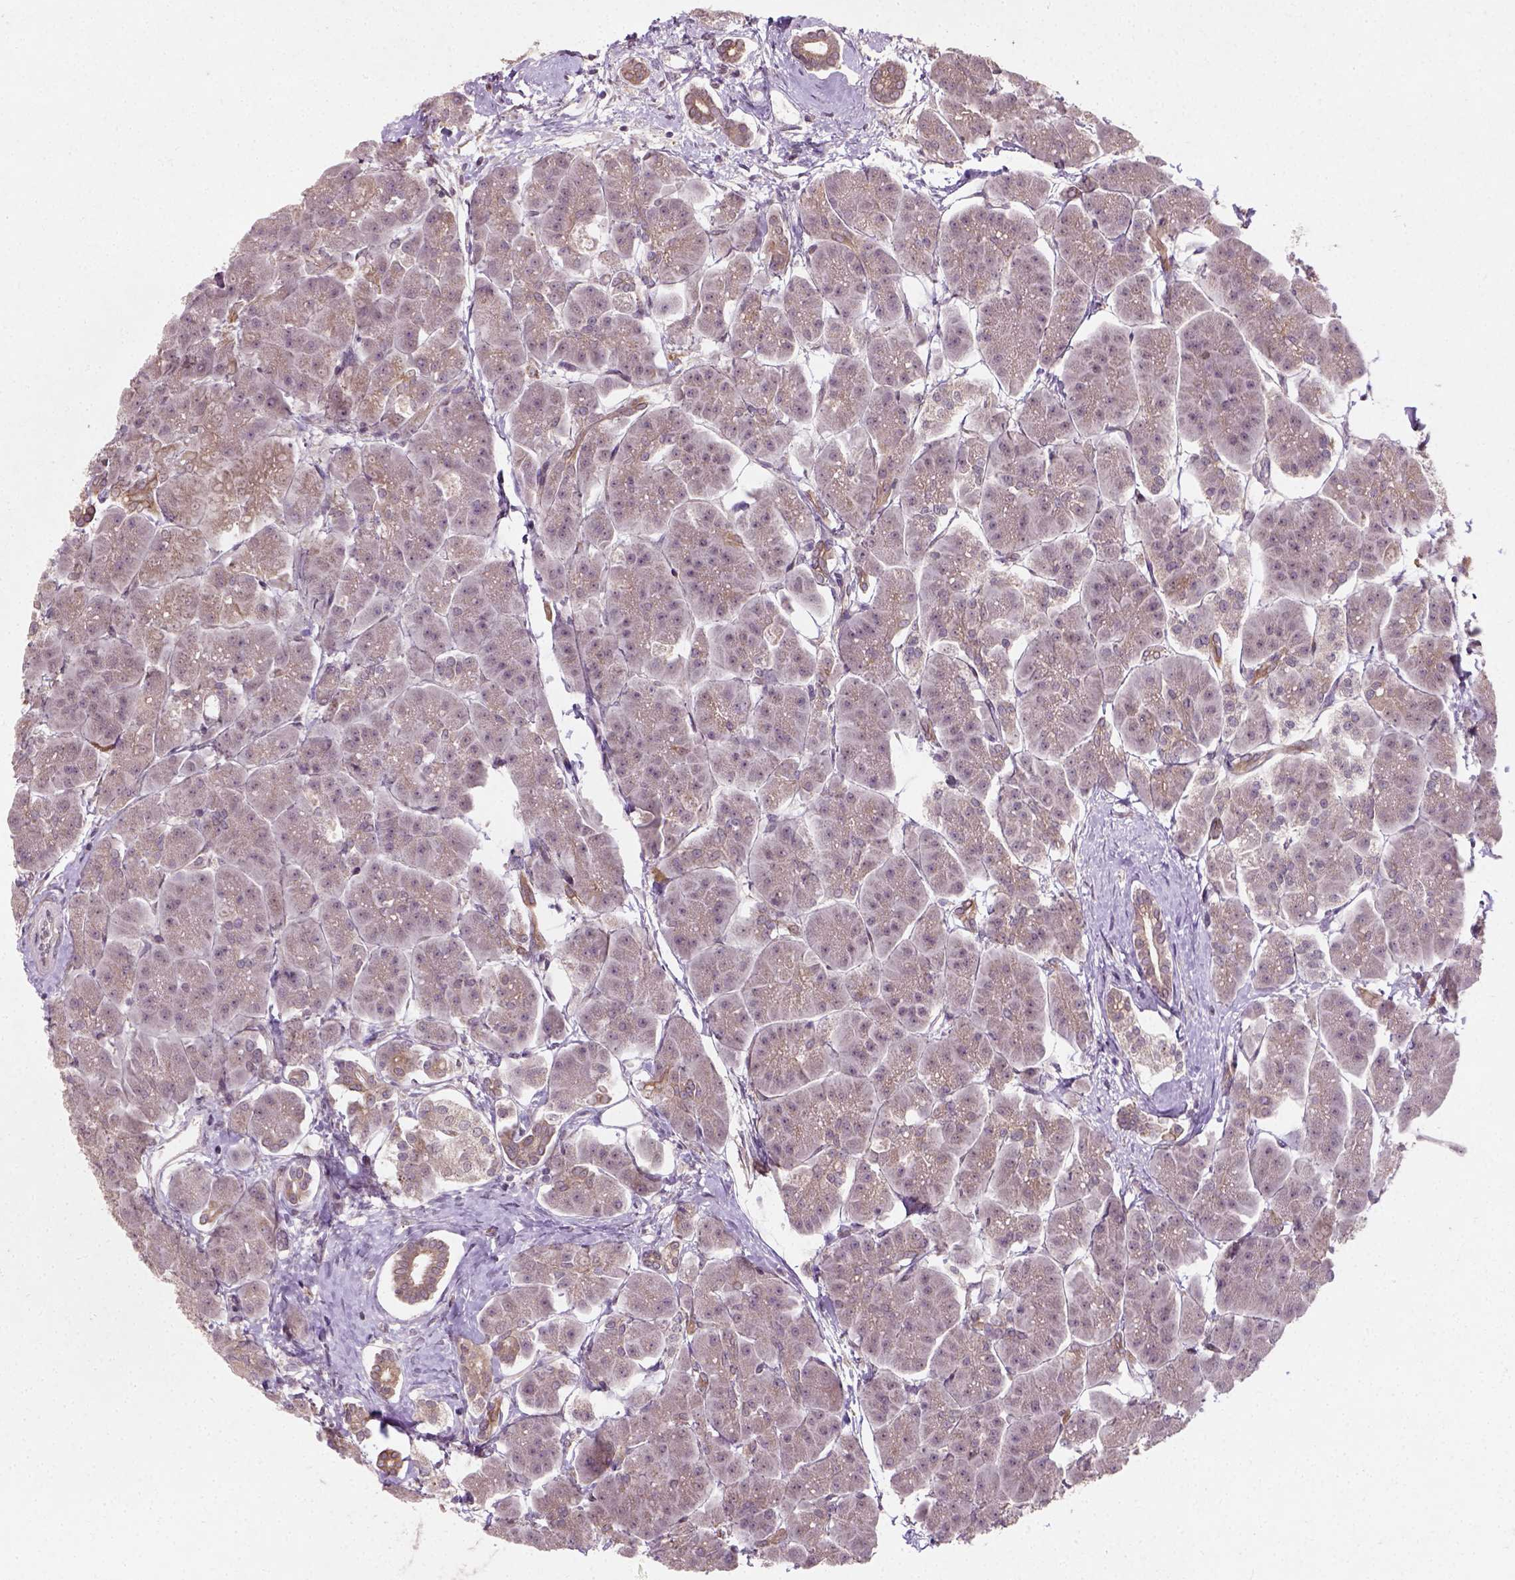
{"staining": {"intensity": "moderate", "quantity": "<25%", "location": "cytoplasmic/membranous"}, "tissue": "pancreas", "cell_type": "Exocrine glandular cells", "image_type": "normal", "snomed": [{"axis": "morphology", "description": "Normal tissue, NOS"}, {"axis": "topography", "description": "Adipose tissue"}, {"axis": "topography", "description": "Pancreas"}, {"axis": "topography", "description": "Peripheral nerve tissue"}], "caption": "High-power microscopy captured an immunohistochemistry histopathology image of benign pancreas, revealing moderate cytoplasmic/membranous positivity in approximately <25% of exocrine glandular cells. (DAB (3,3'-diaminobenzidine) IHC with brightfield microscopy, high magnification).", "gene": "CAMKK1", "patient": {"sex": "female", "age": 58}}